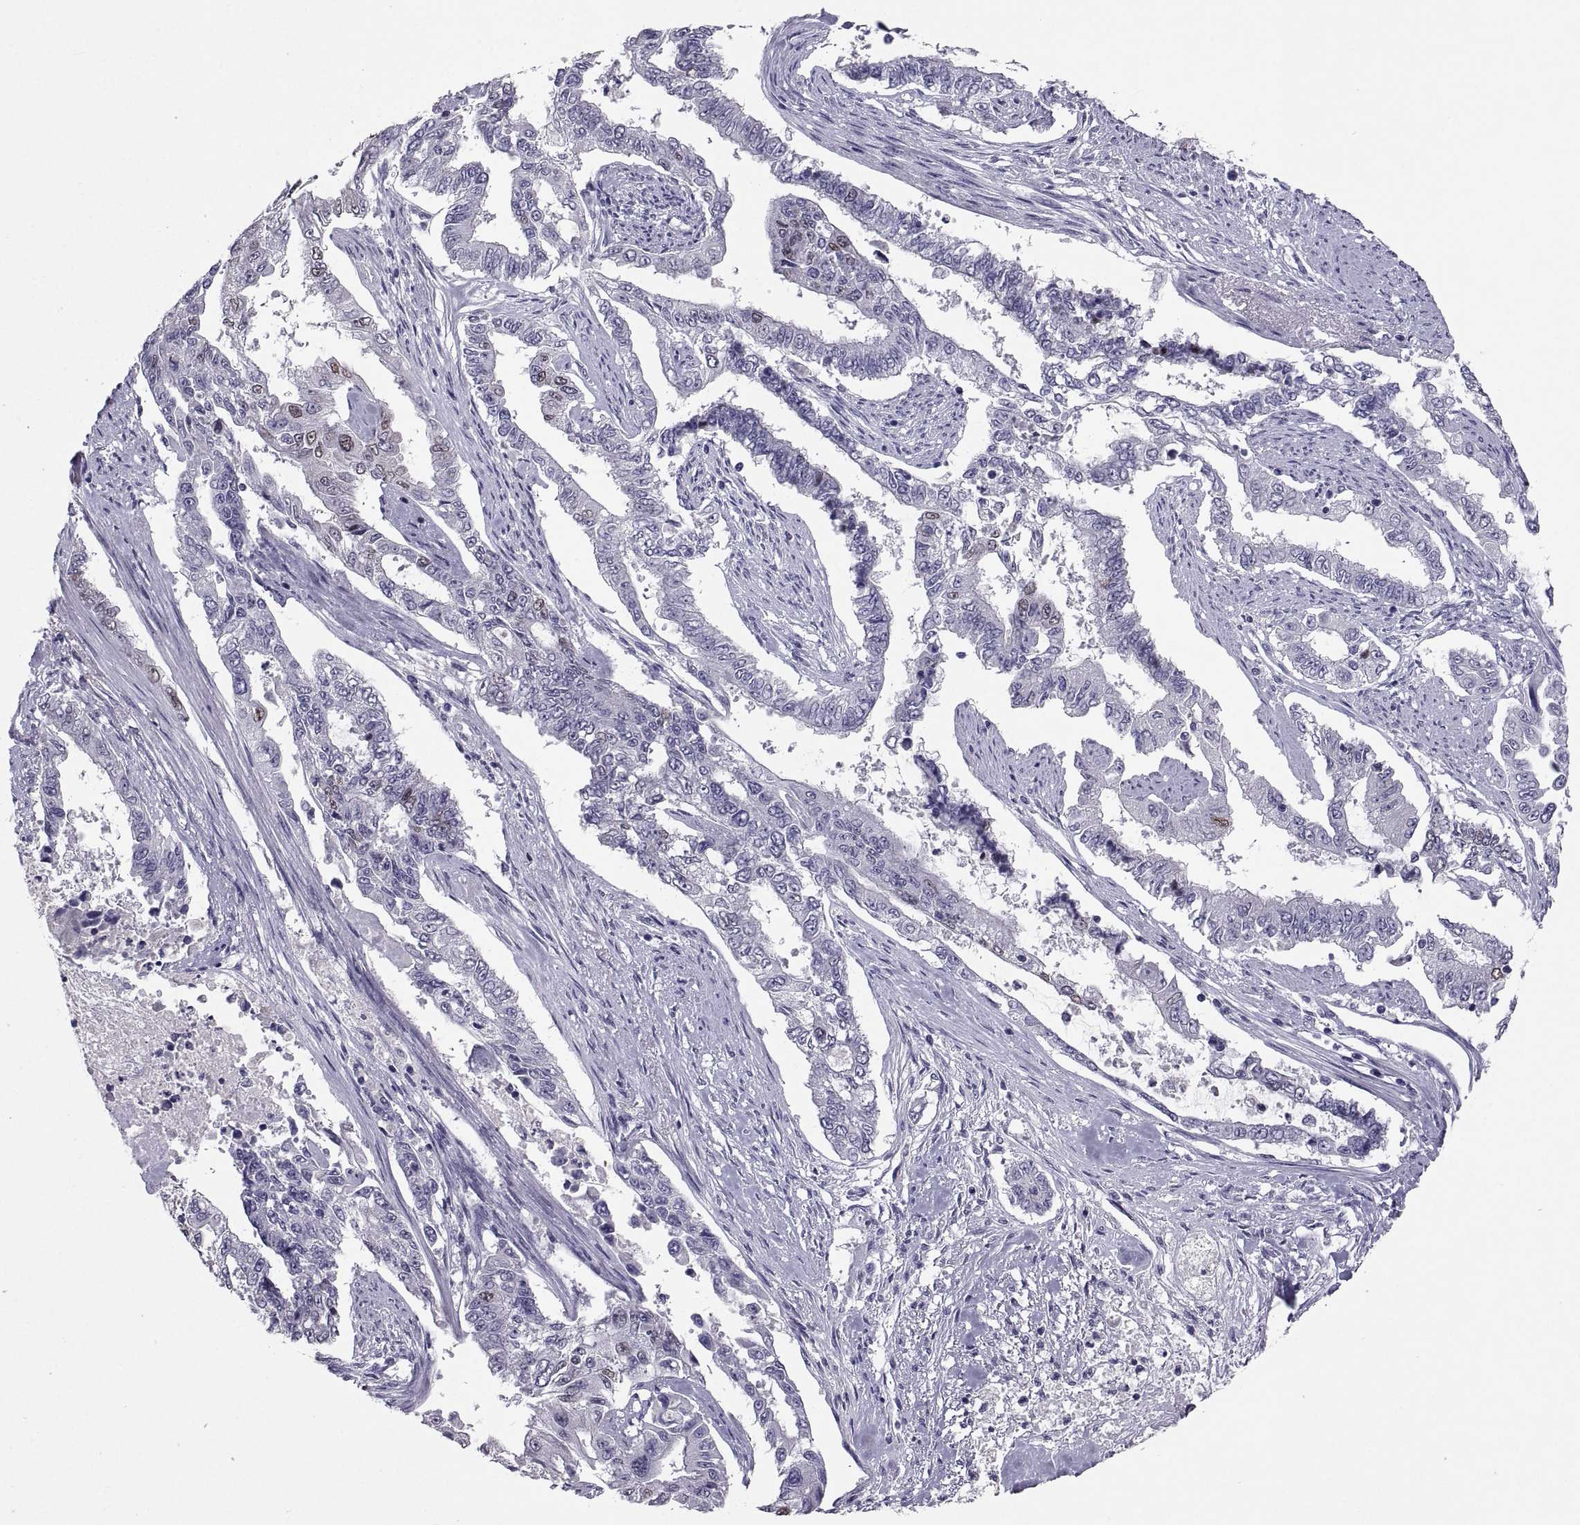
{"staining": {"intensity": "moderate", "quantity": "<25%", "location": "nuclear"}, "tissue": "endometrial cancer", "cell_type": "Tumor cells", "image_type": "cancer", "snomed": [{"axis": "morphology", "description": "Adenocarcinoma, NOS"}, {"axis": "topography", "description": "Uterus"}], "caption": "A brown stain highlights moderate nuclear staining of a protein in human adenocarcinoma (endometrial) tumor cells. Nuclei are stained in blue.", "gene": "SOX21", "patient": {"sex": "female", "age": 59}}